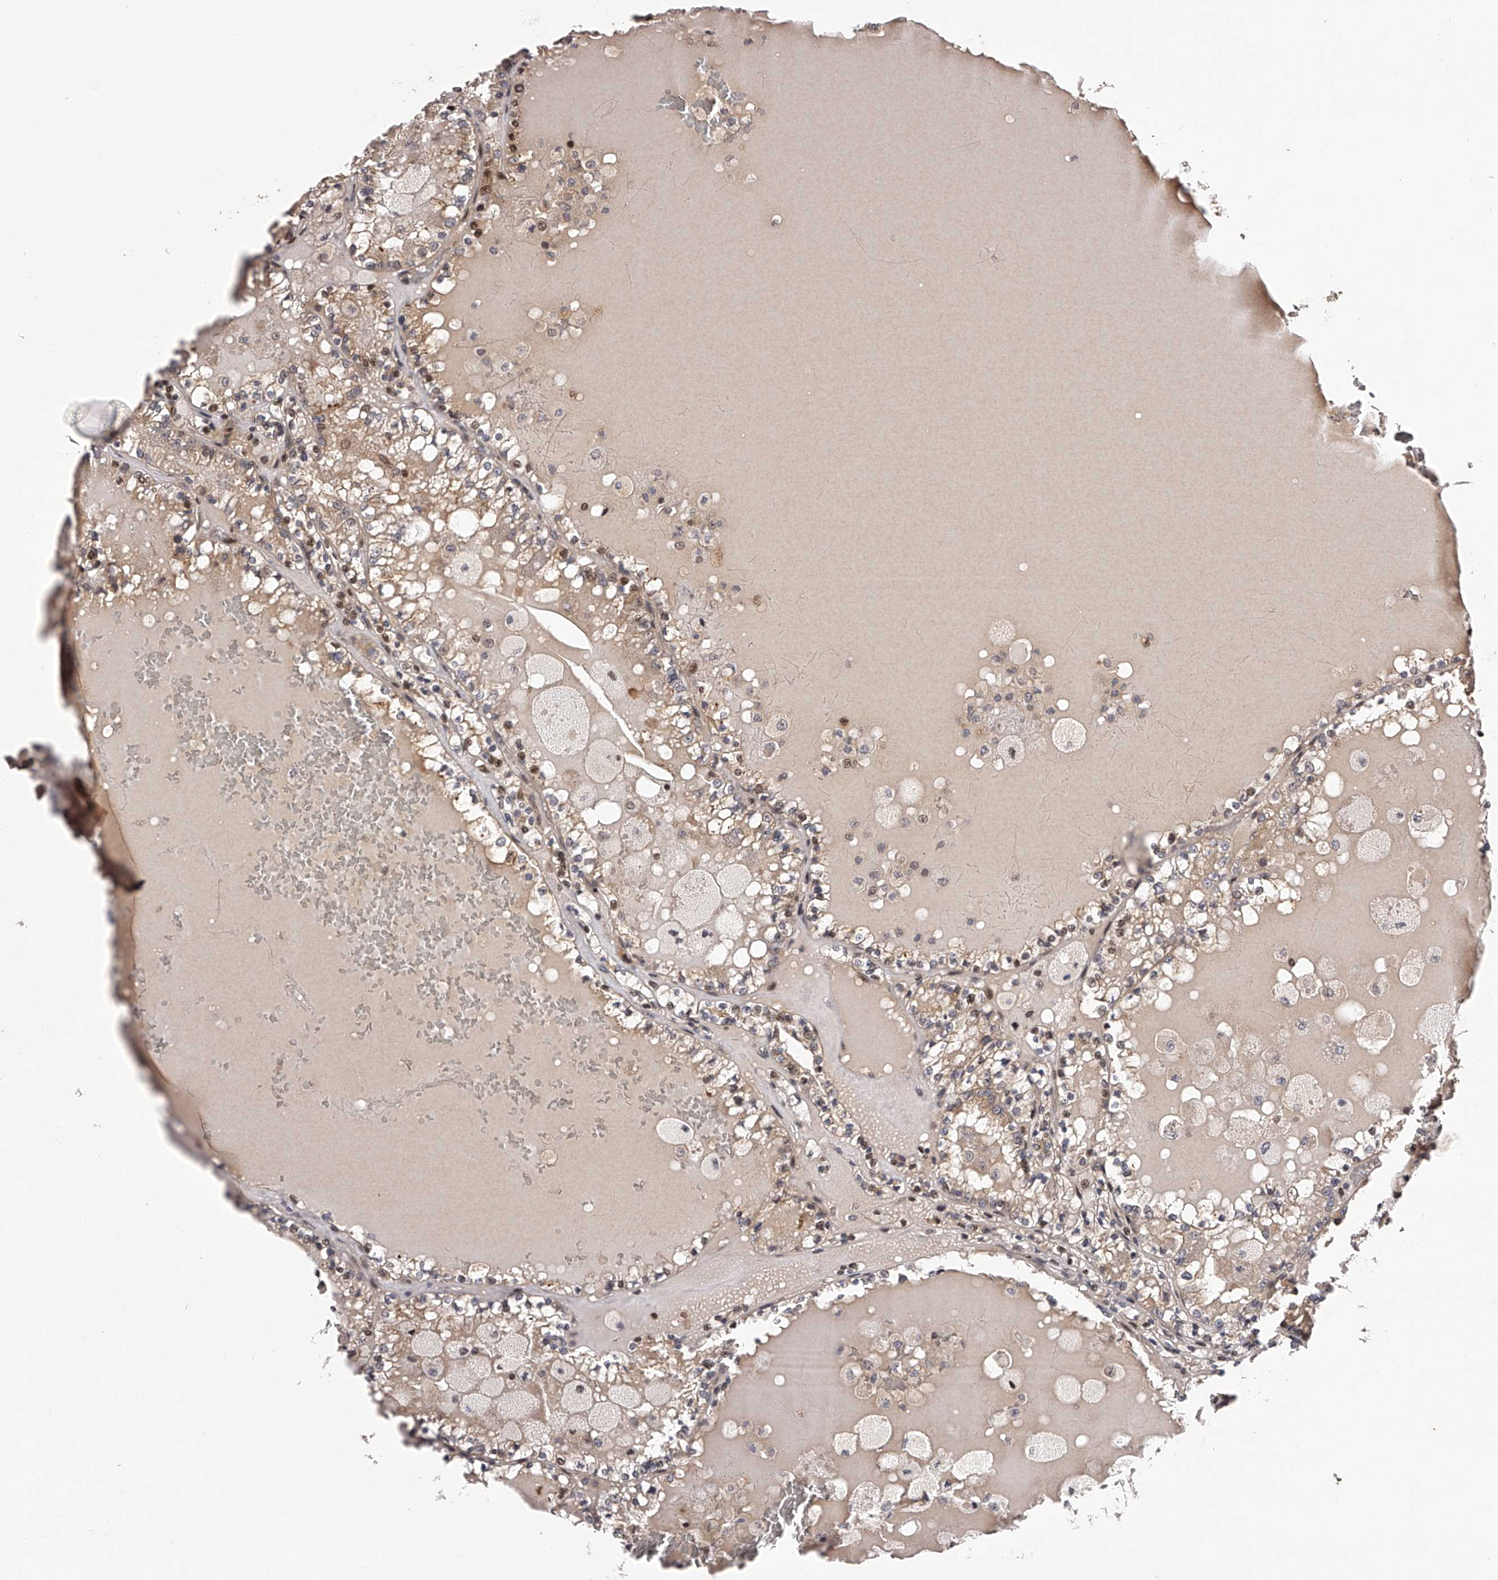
{"staining": {"intensity": "moderate", "quantity": "<25%", "location": "cytoplasmic/membranous,nuclear"}, "tissue": "renal cancer", "cell_type": "Tumor cells", "image_type": "cancer", "snomed": [{"axis": "morphology", "description": "Adenocarcinoma, NOS"}, {"axis": "topography", "description": "Kidney"}], "caption": "Immunohistochemical staining of renal adenocarcinoma exhibits moderate cytoplasmic/membranous and nuclear protein positivity in approximately <25% of tumor cells. Nuclei are stained in blue.", "gene": "PFDN2", "patient": {"sex": "female", "age": 56}}